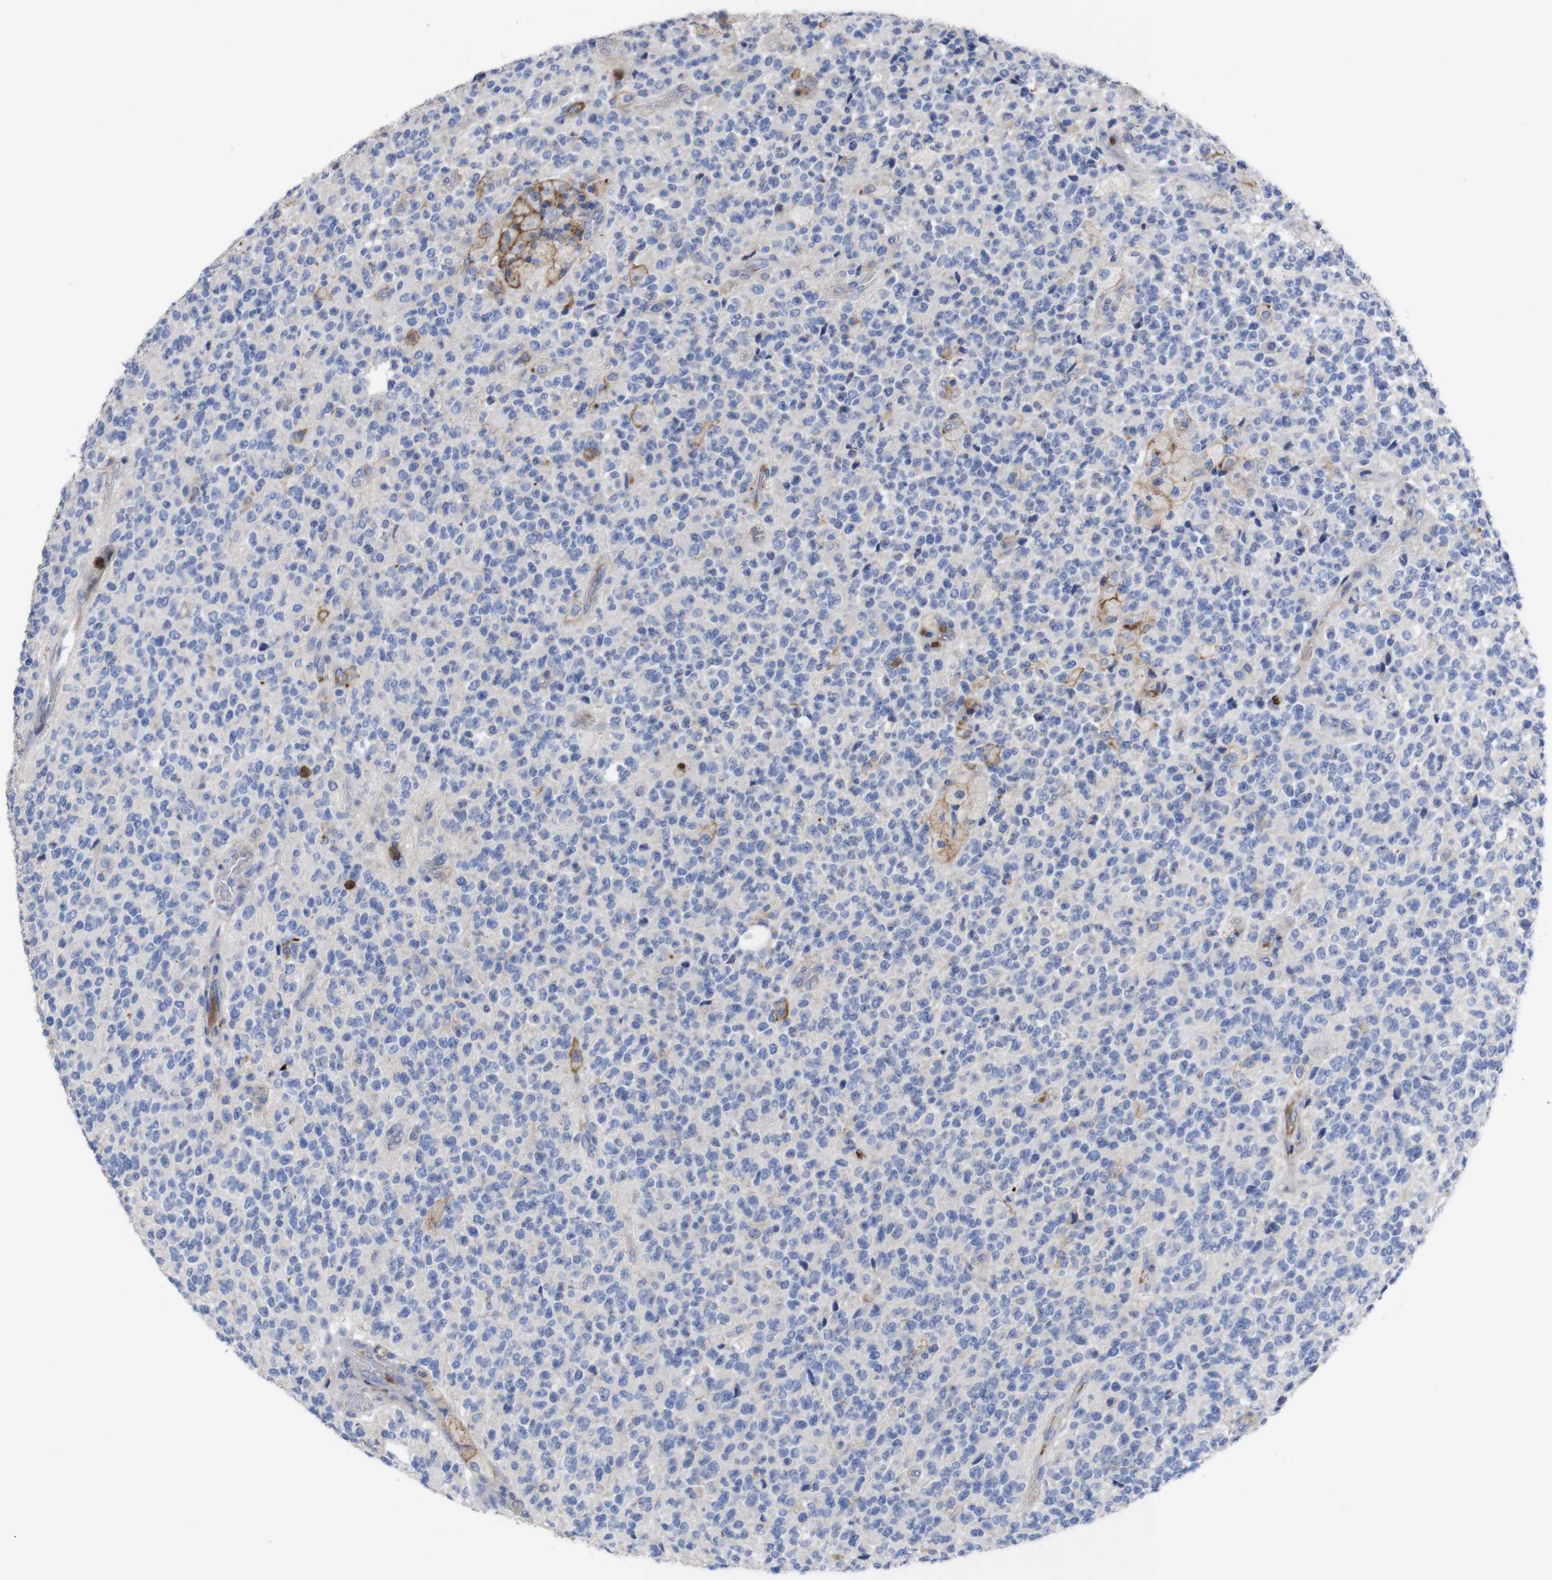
{"staining": {"intensity": "negative", "quantity": "none", "location": "none"}, "tissue": "glioma", "cell_type": "Tumor cells", "image_type": "cancer", "snomed": [{"axis": "morphology", "description": "Glioma, malignant, High grade"}, {"axis": "topography", "description": "pancreas cauda"}], "caption": "A histopathology image of malignant glioma (high-grade) stained for a protein shows no brown staining in tumor cells. (IHC, brightfield microscopy, high magnification).", "gene": "C5AR1", "patient": {"sex": "male", "age": 60}}